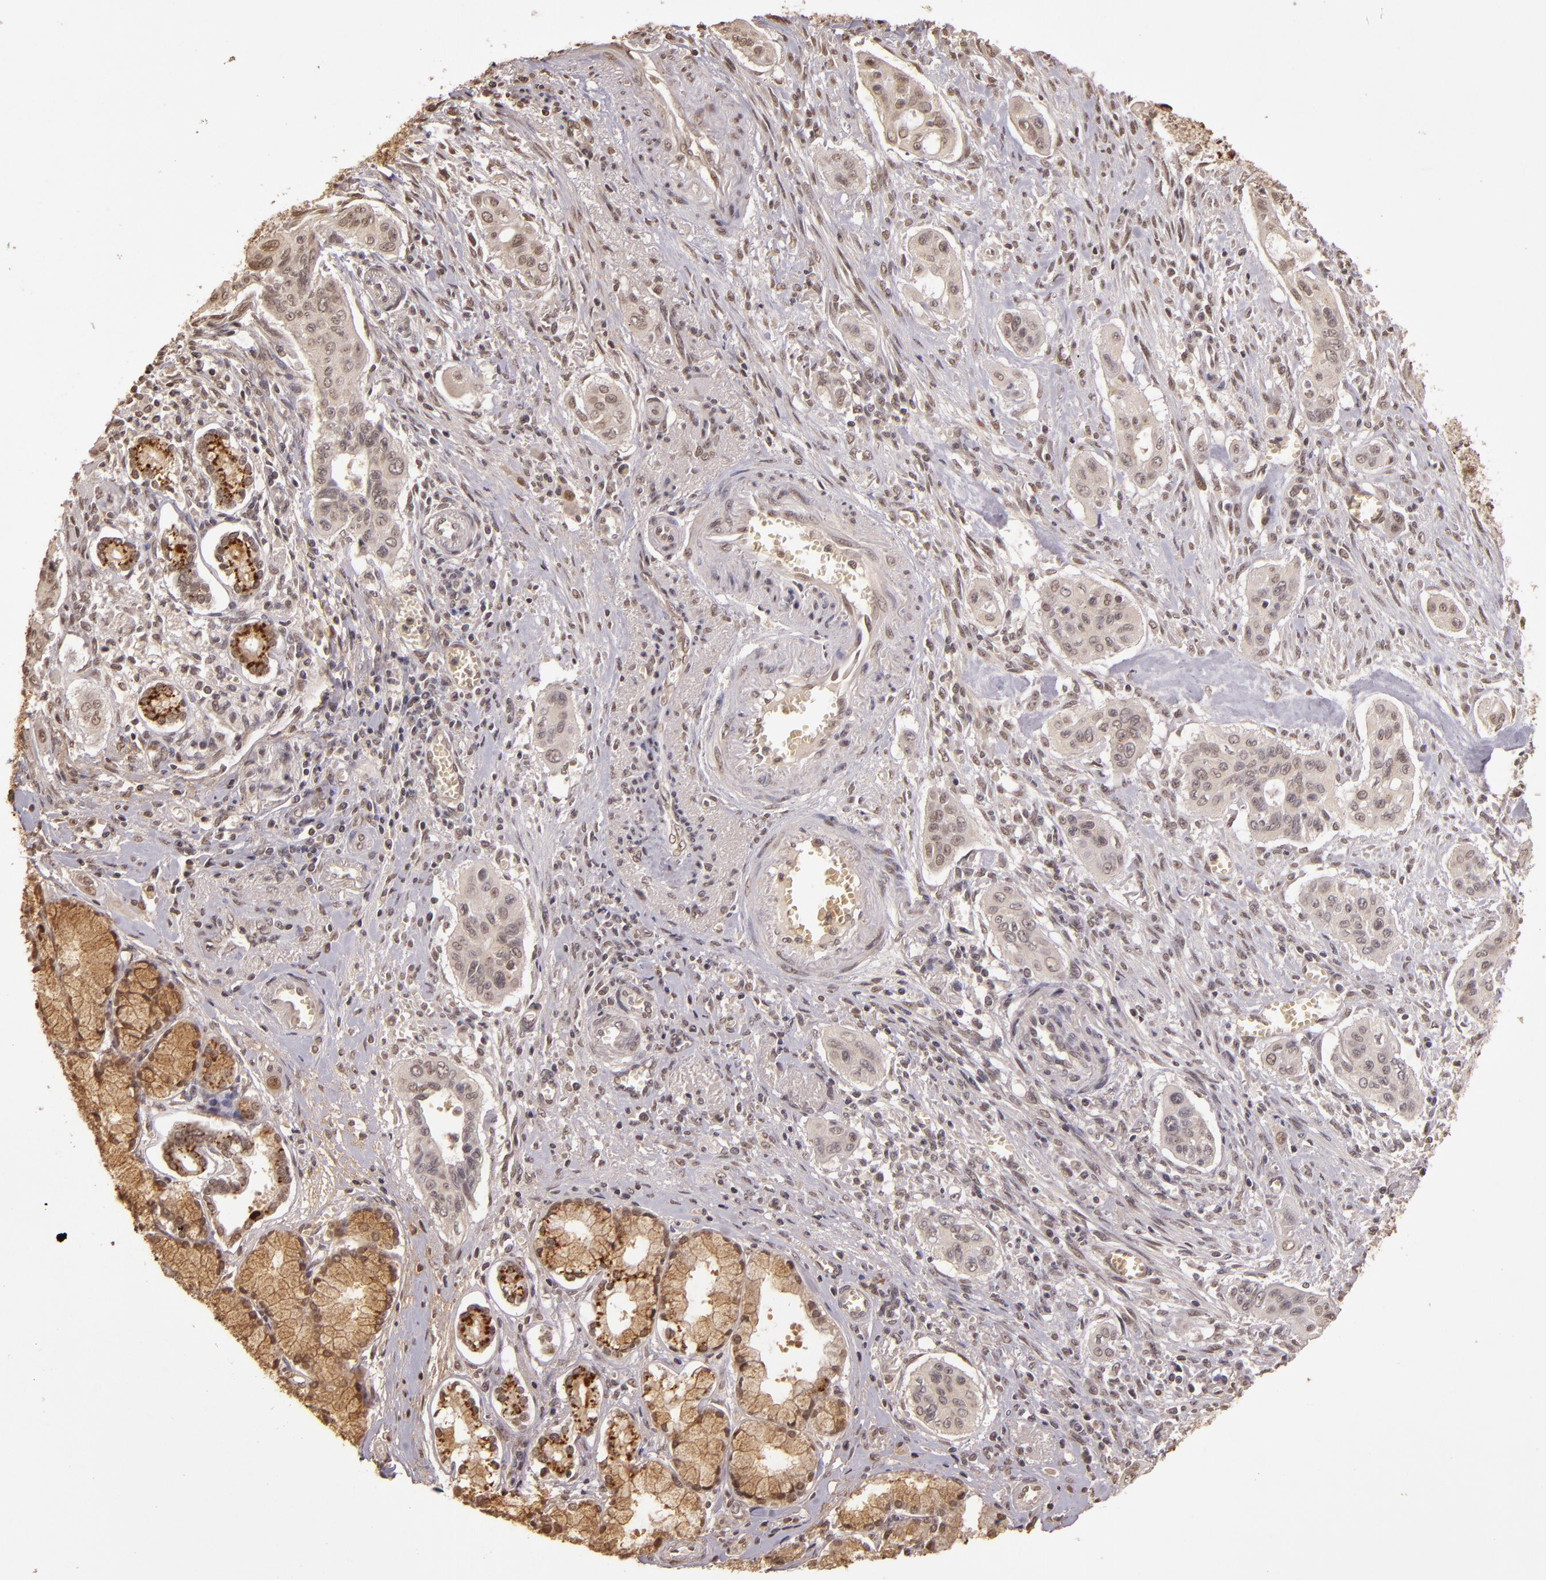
{"staining": {"intensity": "weak", "quantity": ">75%", "location": "cytoplasmic/membranous,nuclear"}, "tissue": "pancreatic cancer", "cell_type": "Tumor cells", "image_type": "cancer", "snomed": [{"axis": "morphology", "description": "Adenocarcinoma, NOS"}, {"axis": "topography", "description": "Pancreas"}], "caption": "Tumor cells show low levels of weak cytoplasmic/membranous and nuclear expression in approximately >75% of cells in pancreatic adenocarcinoma. (Brightfield microscopy of DAB IHC at high magnification).", "gene": "CUL1", "patient": {"sex": "male", "age": 77}}